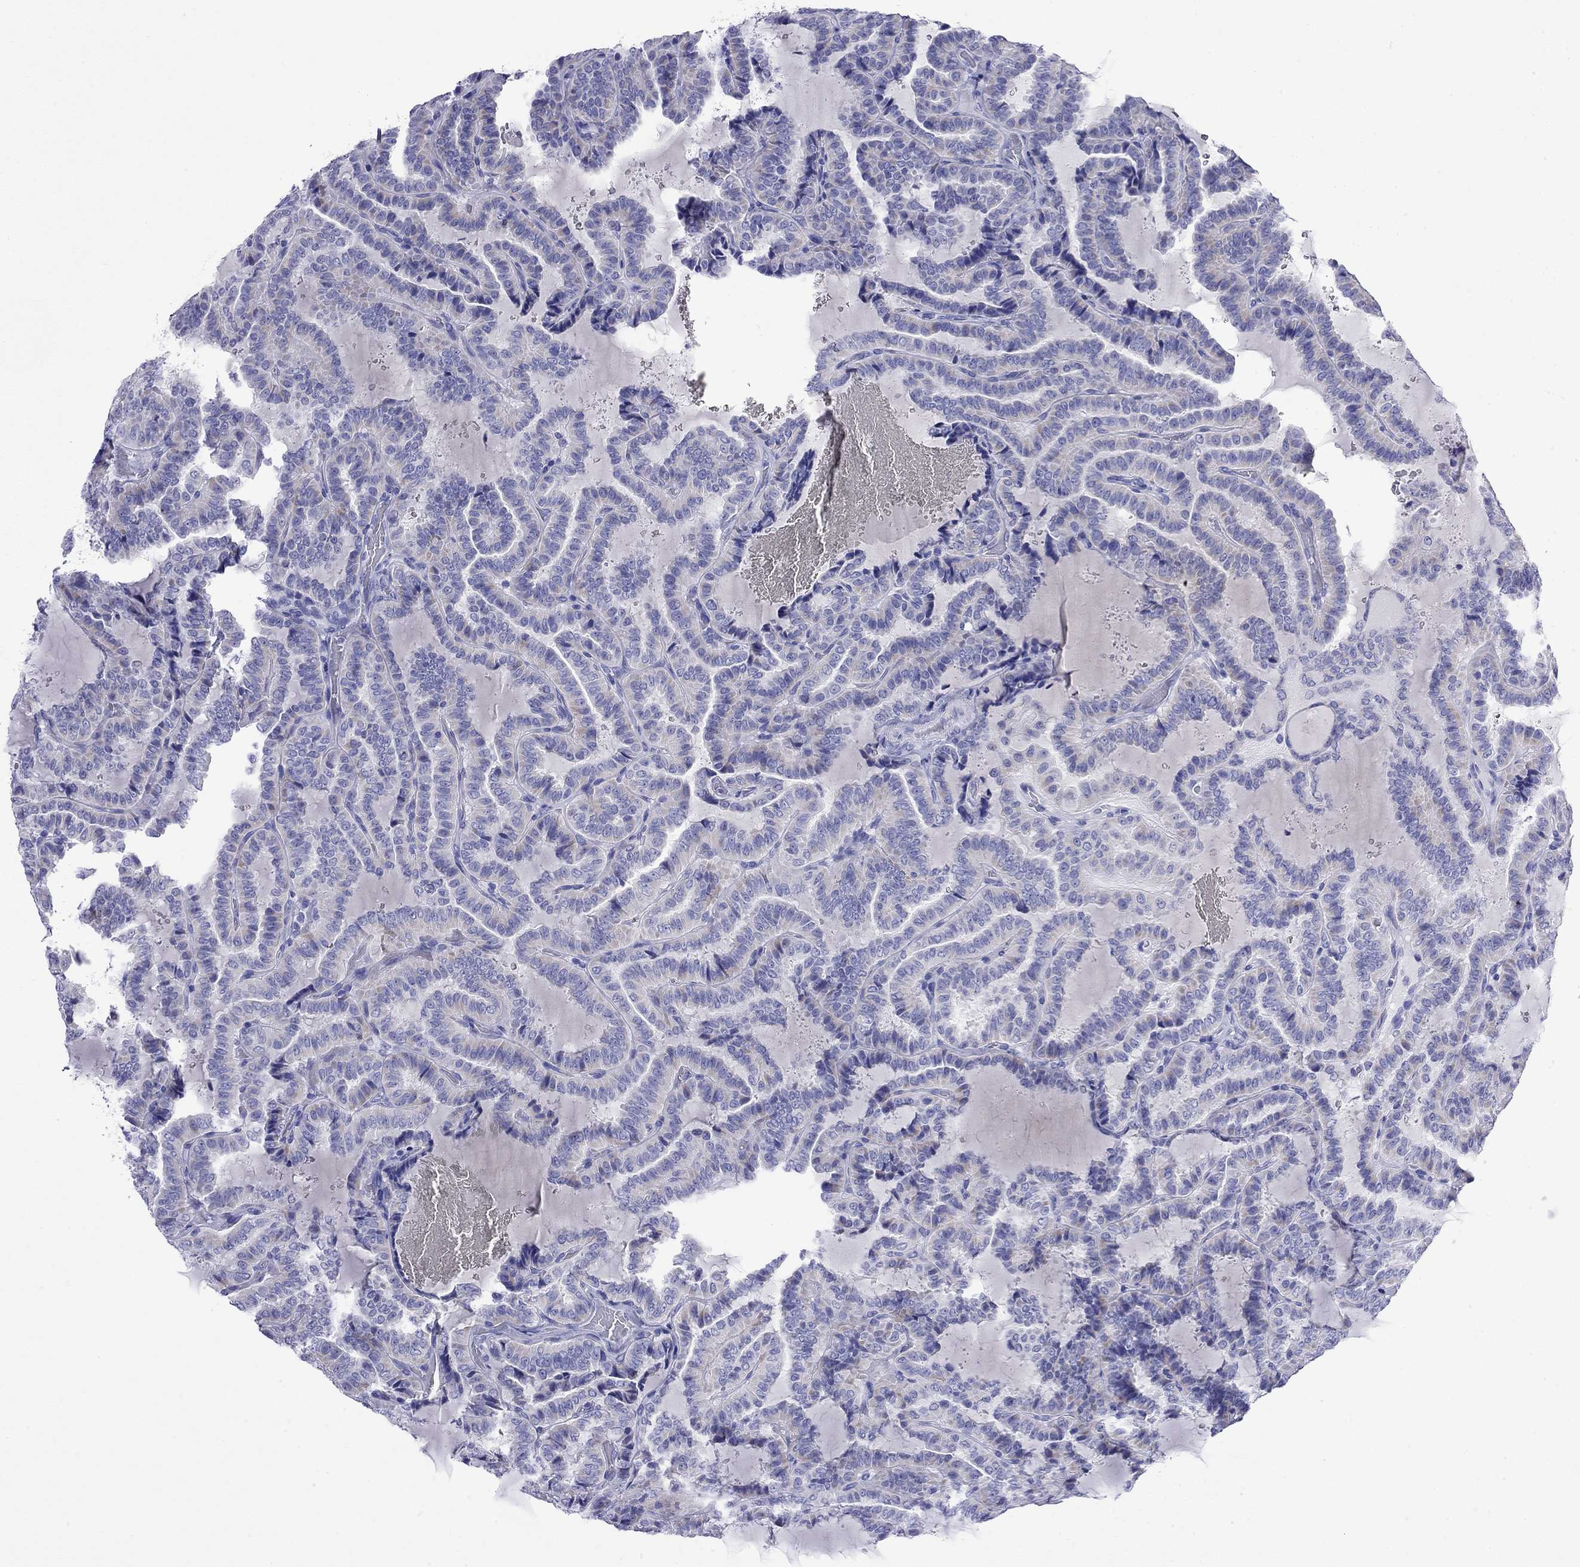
{"staining": {"intensity": "negative", "quantity": "none", "location": "none"}, "tissue": "thyroid cancer", "cell_type": "Tumor cells", "image_type": "cancer", "snomed": [{"axis": "morphology", "description": "Papillary adenocarcinoma, NOS"}, {"axis": "topography", "description": "Thyroid gland"}], "caption": "Histopathology image shows no protein staining in tumor cells of papillary adenocarcinoma (thyroid) tissue. (DAB immunohistochemistry (IHC) with hematoxylin counter stain).", "gene": "FIGLA", "patient": {"sex": "female", "age": 39}}